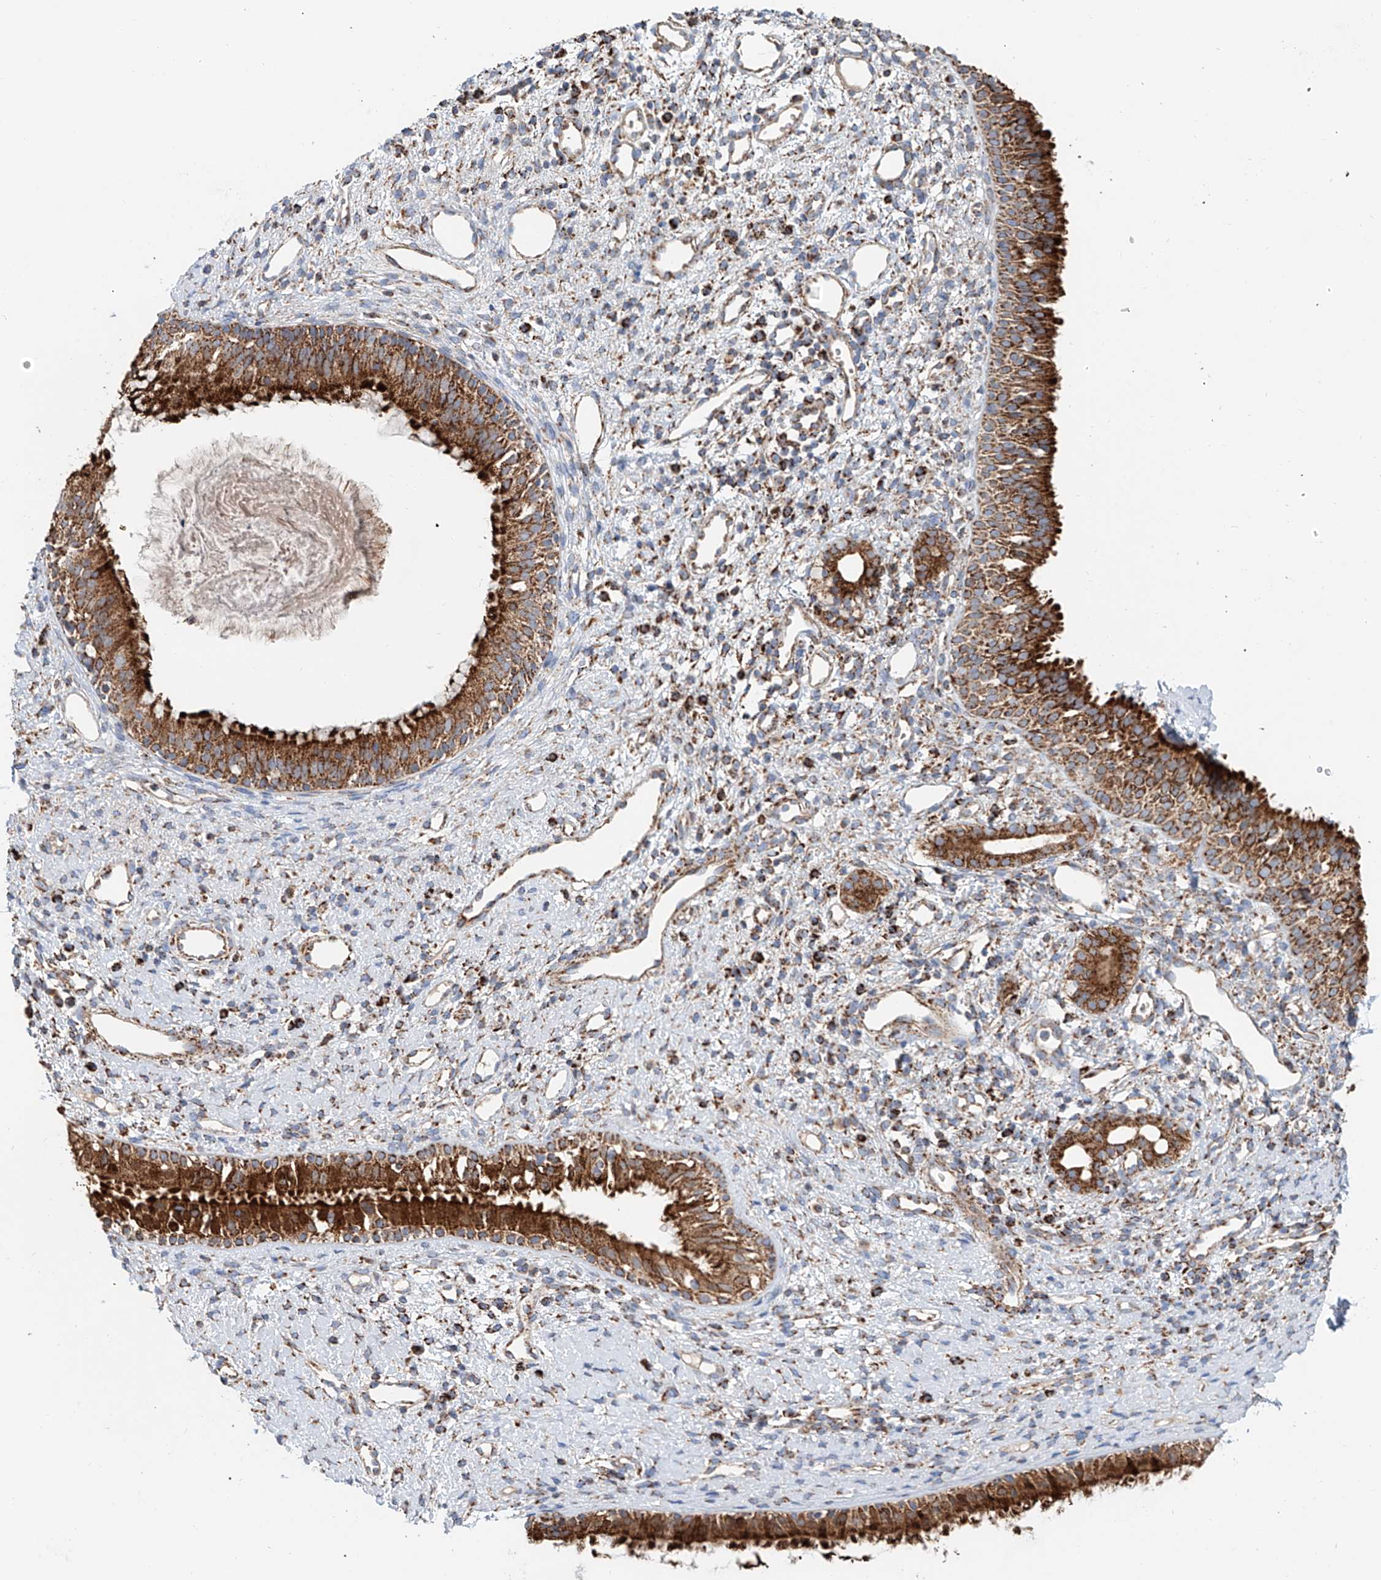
{"staining": {"intensity": "strong", "quantity": ">75%", "location": "cytoplasmic/membranous"}, "tissue": "nasopharynx", "cell_type": "Respiratory epithelial cells", "image_type": "normal", "snomed": [{"axis": "morphology", "description": "Normal tissue, NOS"}, {"axis": "topography", "description": "Nasopharynx"}], "caption": "The histopathology image demonstrates immunohistochemical staining of benign nasopharynx. There is strong cytoplasmic/membranous staining is appreciated in about >75% of respiratory epithelial cells. (DAB IHC with brightfield microscopy, high magnification).", "gene": "CARD10", "patient": {"sex": "male", "age": 22}}